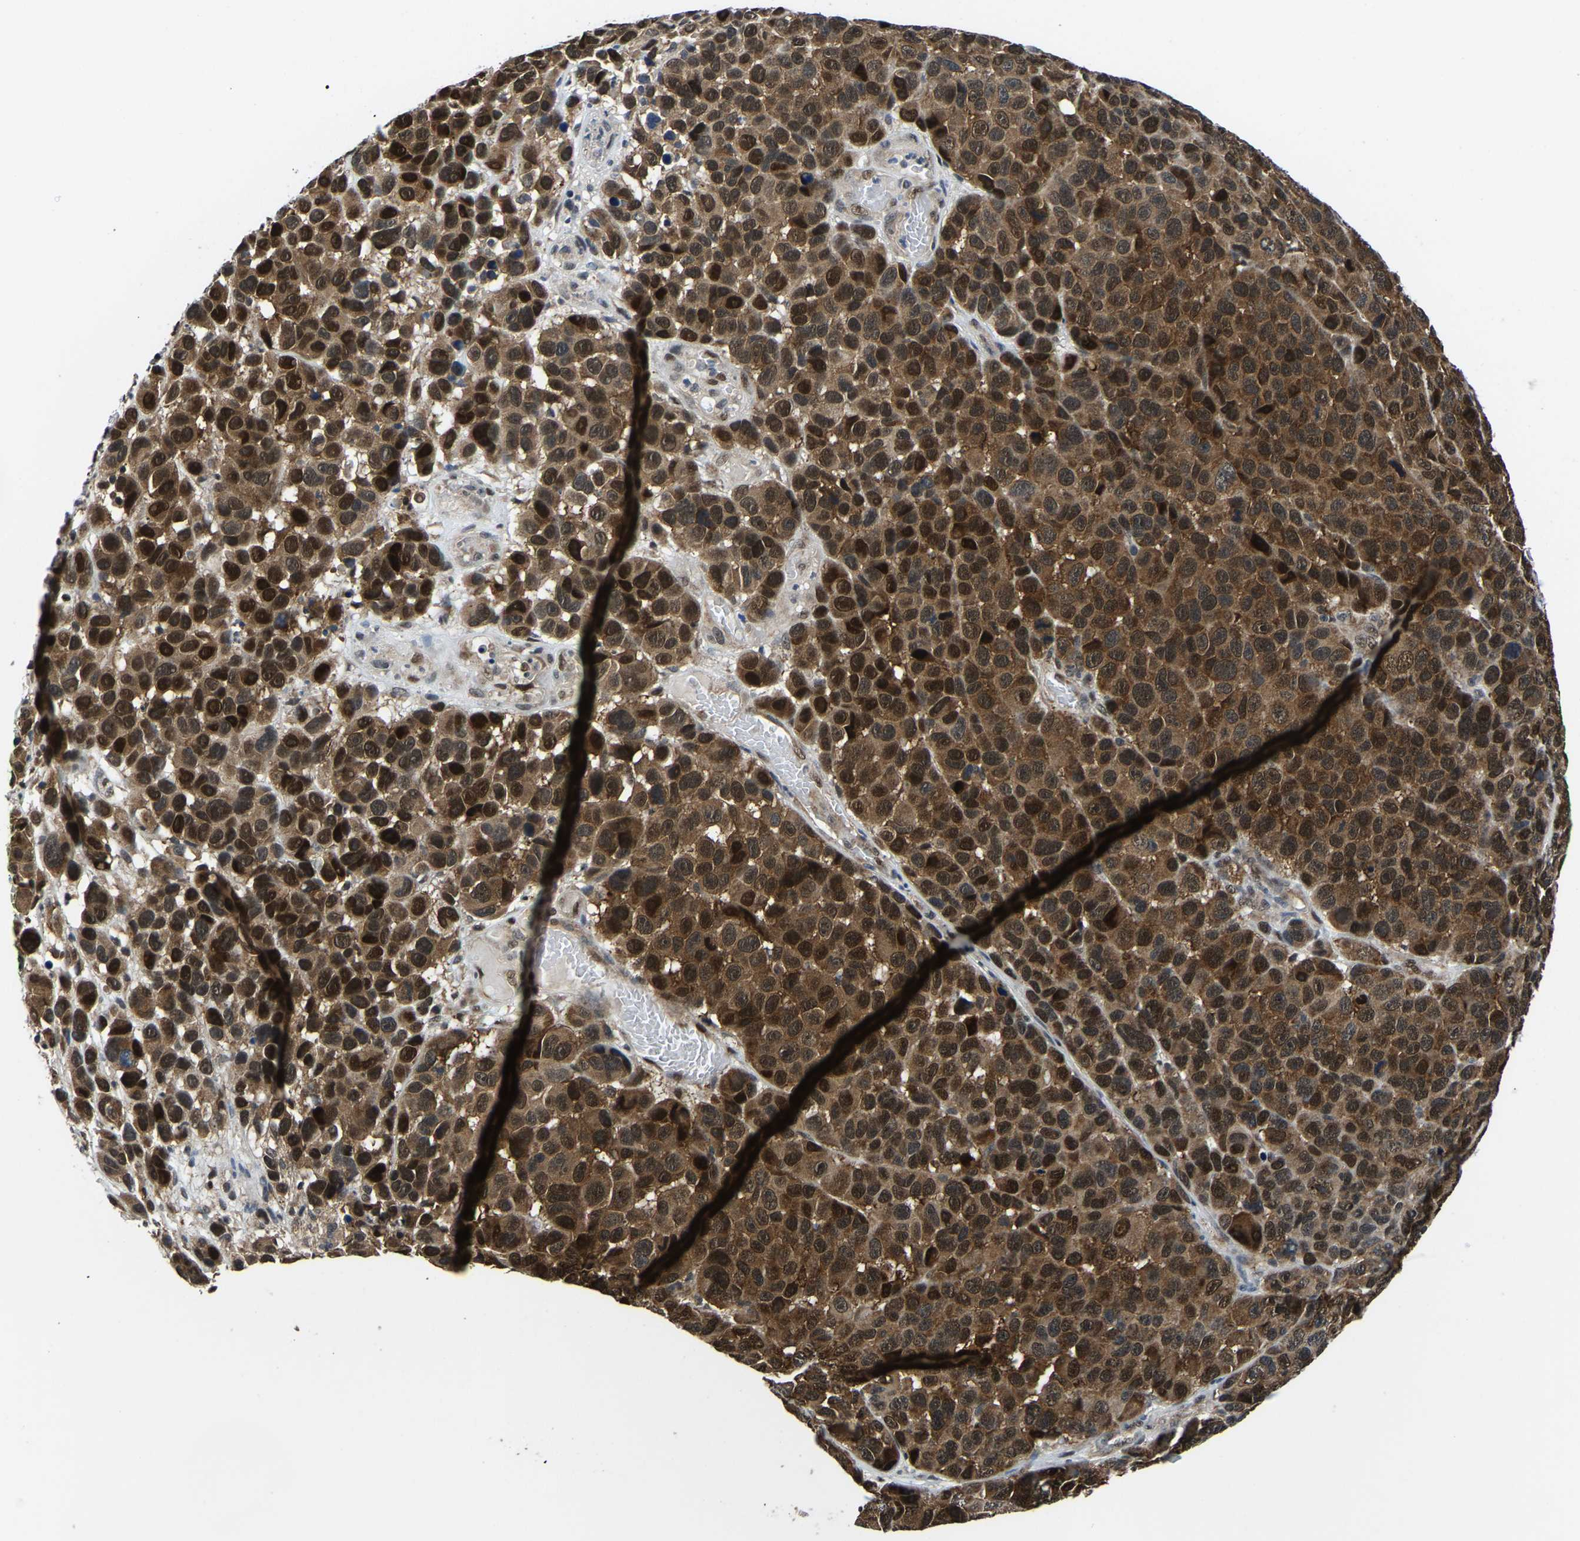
{"staining": {"intensity": "strong", "quantity": ">75%", "location": "cytoplasmic/membranous,nuclear"}, "tissue": "melanoma", "cell_type": "Tumor cells", "image_type": "cancer", "snomed": [{"axis": "morphology", "description": "Malignant melanoma, NOS"}, {"axis": "topography", "description": "Skin"}], "caption": "The image displays a brown stain indicating the presence of a protein in the cytoplasmic/membranous and nuclear of tumor cells in melanoma.", "gene": "DFFA", "patient": {"sex": "male", "age": 53}}